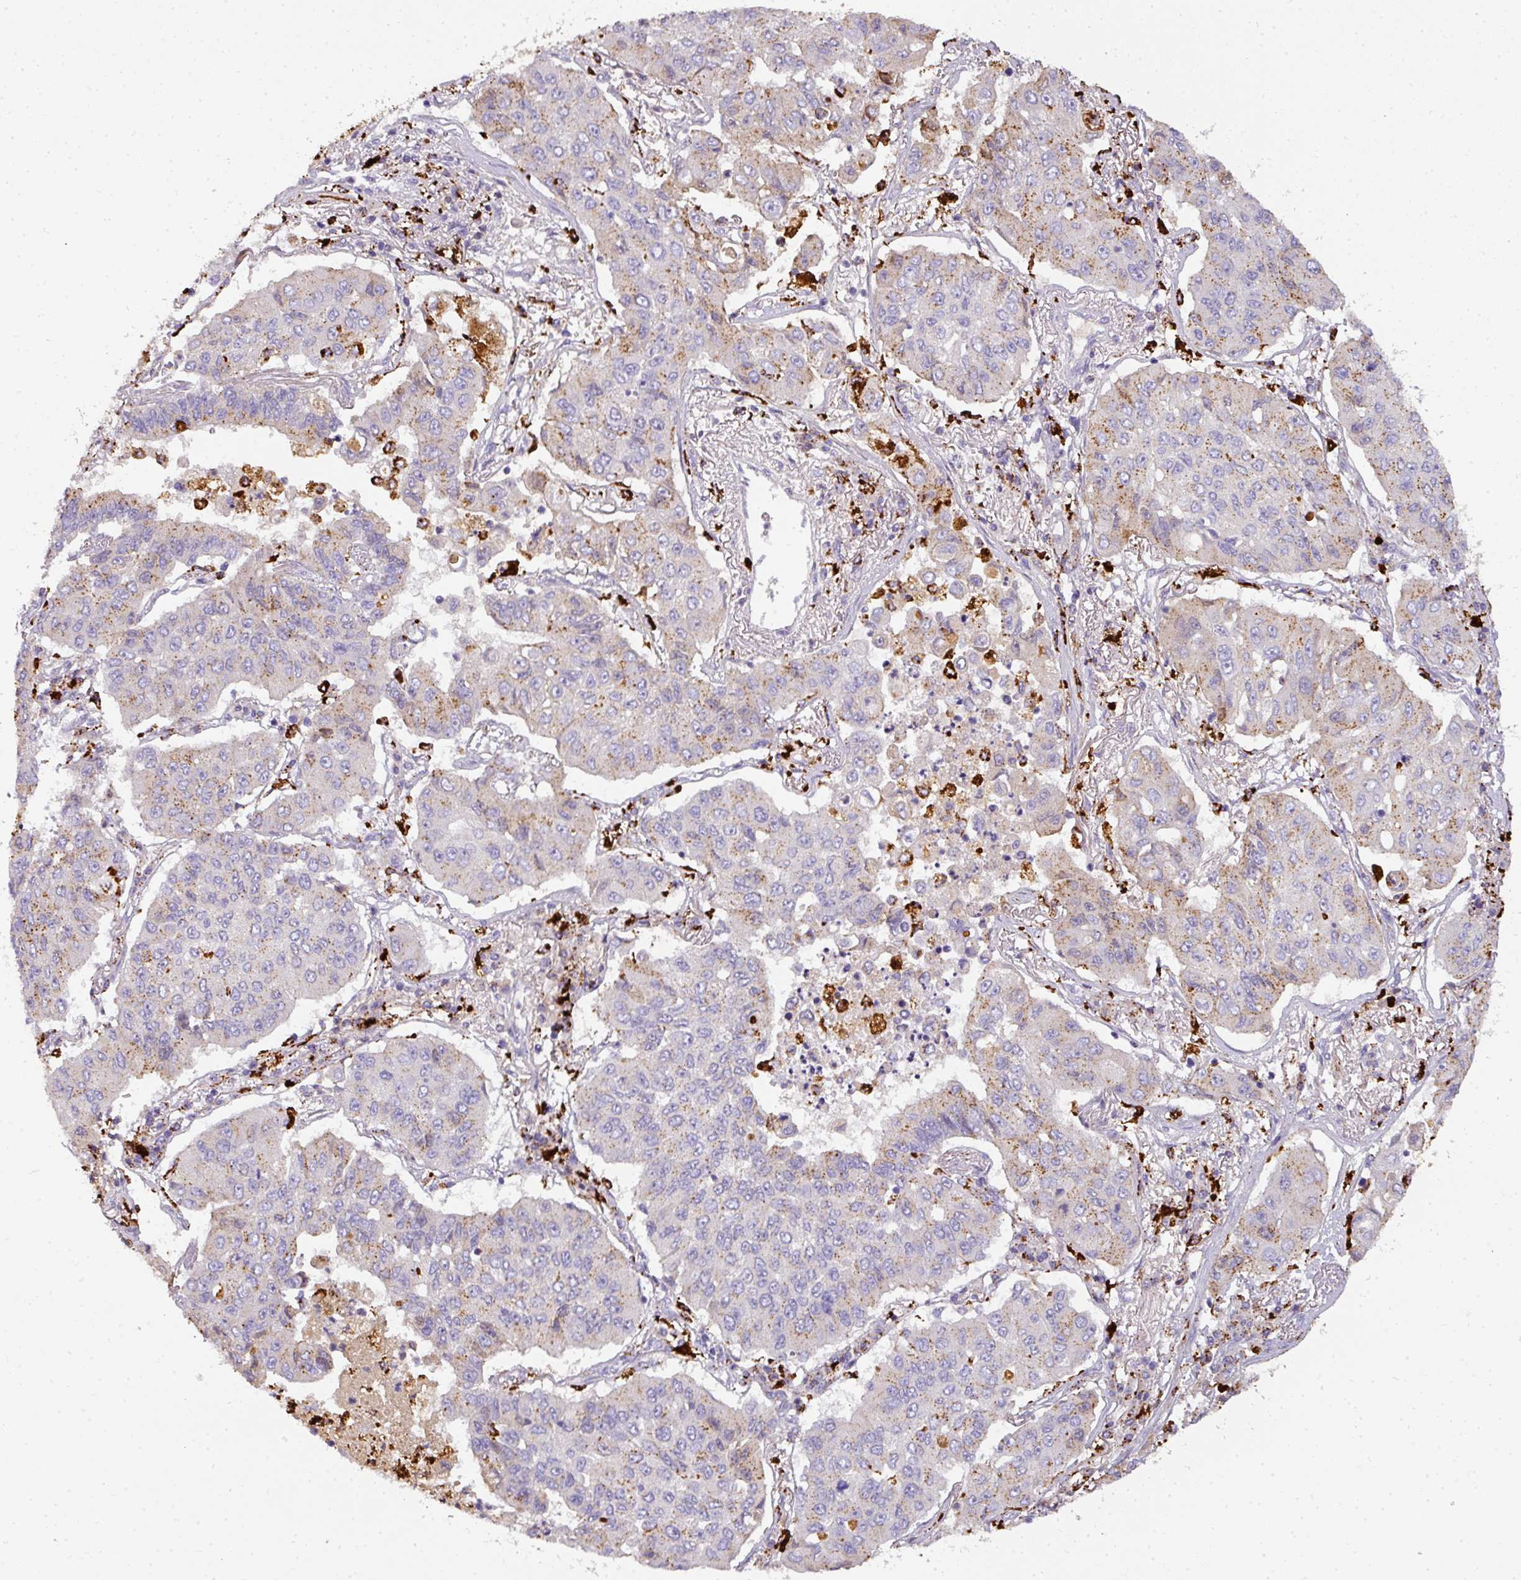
{"staining": {"intensity": "weak", "quantity": "<25%", "location": "cytoplasmic/membranous"}, "tissue": "lung cancer", "cell_type": "Tumor cells", "image_type": "cancer", "snomed": [{"axis": "morphology", "description": "Squamous cell carcinoma, NOS"}, {"axis": "topography", "description": "Lung"}], "caption": "An immunohistochemistry image of lung cancer (squamous cell carcinoma) is shown. There is no staining in tumor cells of lung cancer (squamous cell carcinoma).", "gene": "MMACHC", "patient": {"sex": "male", "age": 74}}